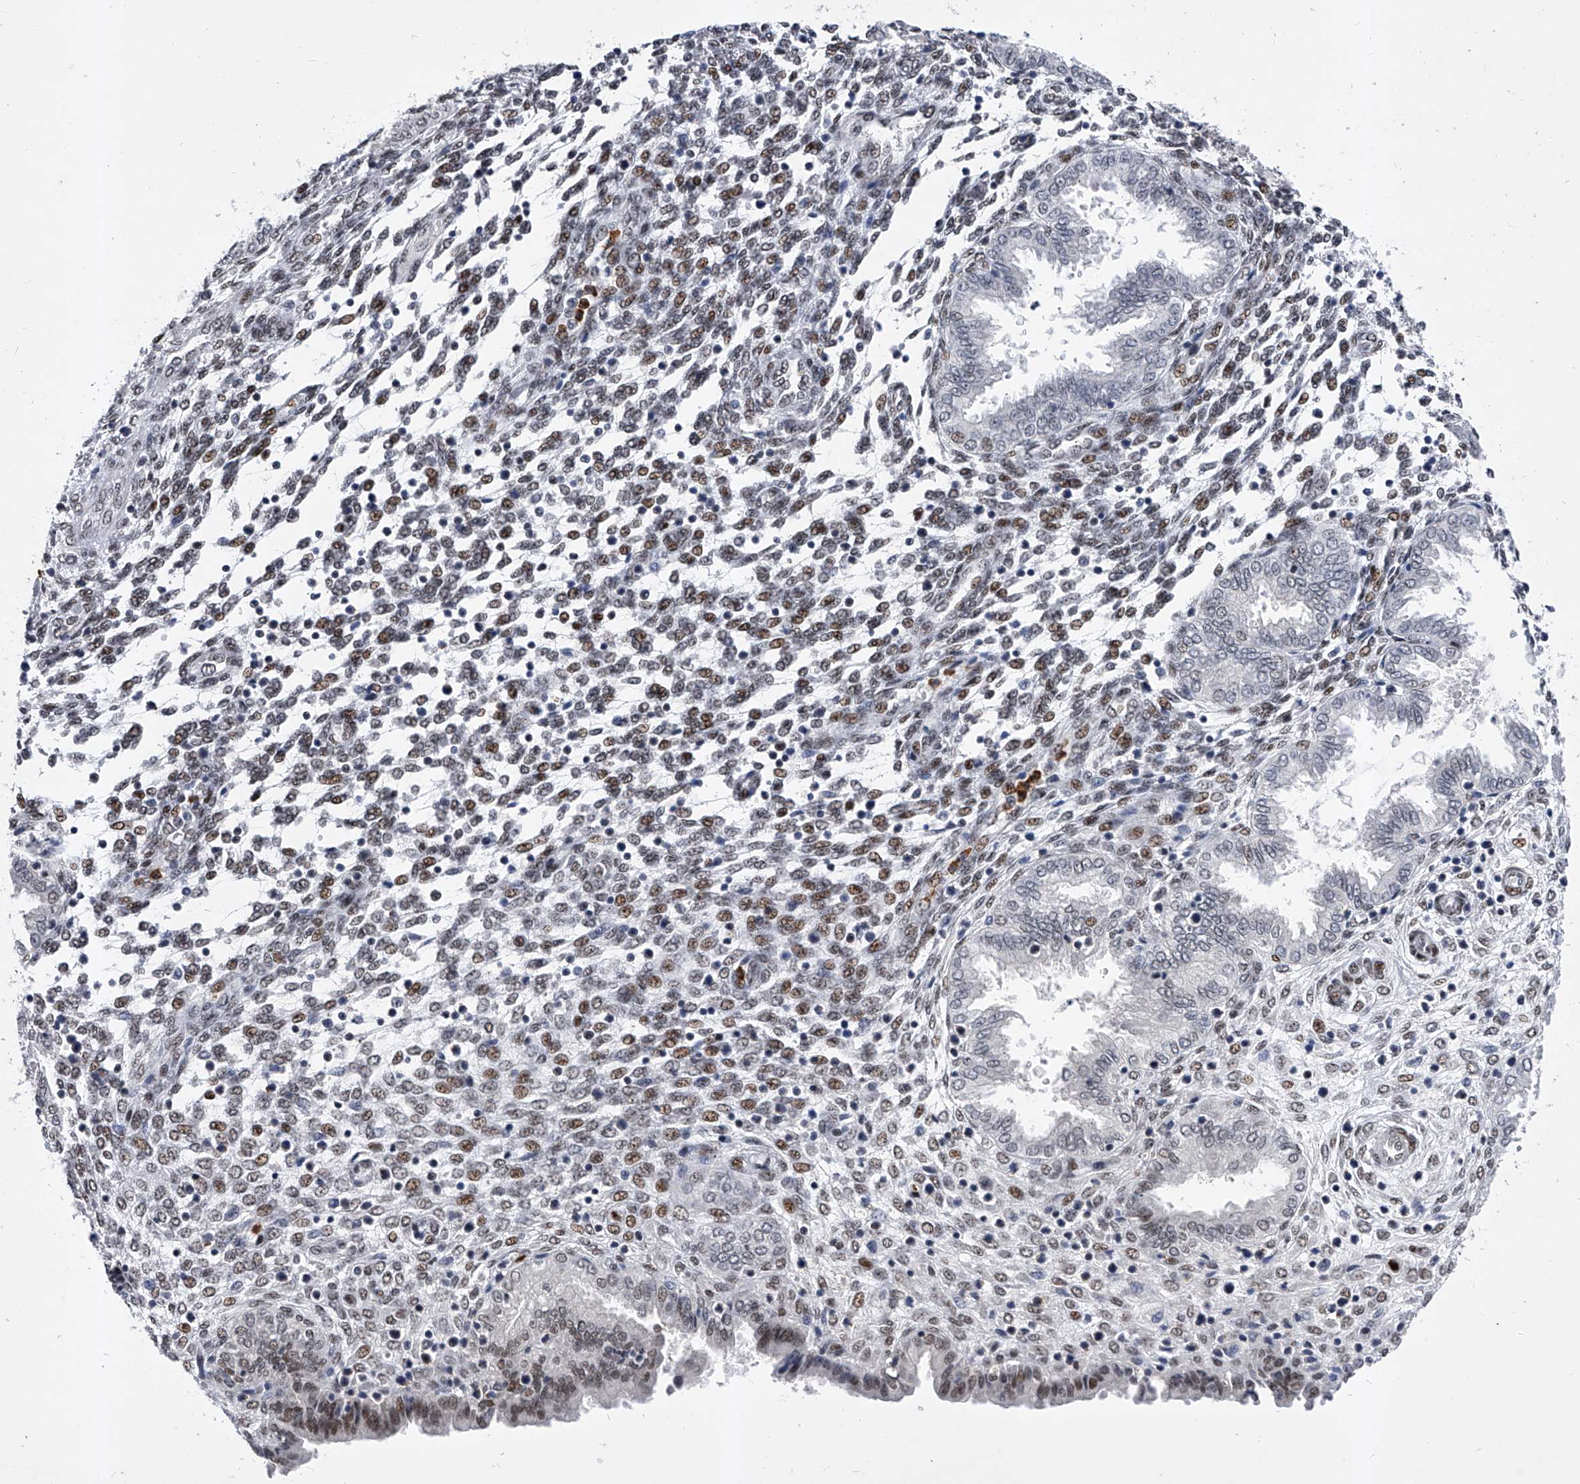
{"staining": {"intensity": "strong", "quantity": ">75%", "location": "nuclear"}, "tissue": "endometrium", "cell_type": "Cells in endometrial stroma", "image_type": "normal", "snomed": [{"axis": "morphology", "description": "Normal tissue, NOS"}, {"axis": "topography", "description": "Endometrium"}], "caption": "Protein expression analysis of unremarkable human endometrium reveals strong nuclear positivity in approximately >75% of cells in endometrial stroma. (Stains: DAB in brown, nuclei in blue, Microscopy: brightfield microscopy at high magnification).", "gene": "TESK2", "patient": {"sex": "female", "age": 33}}